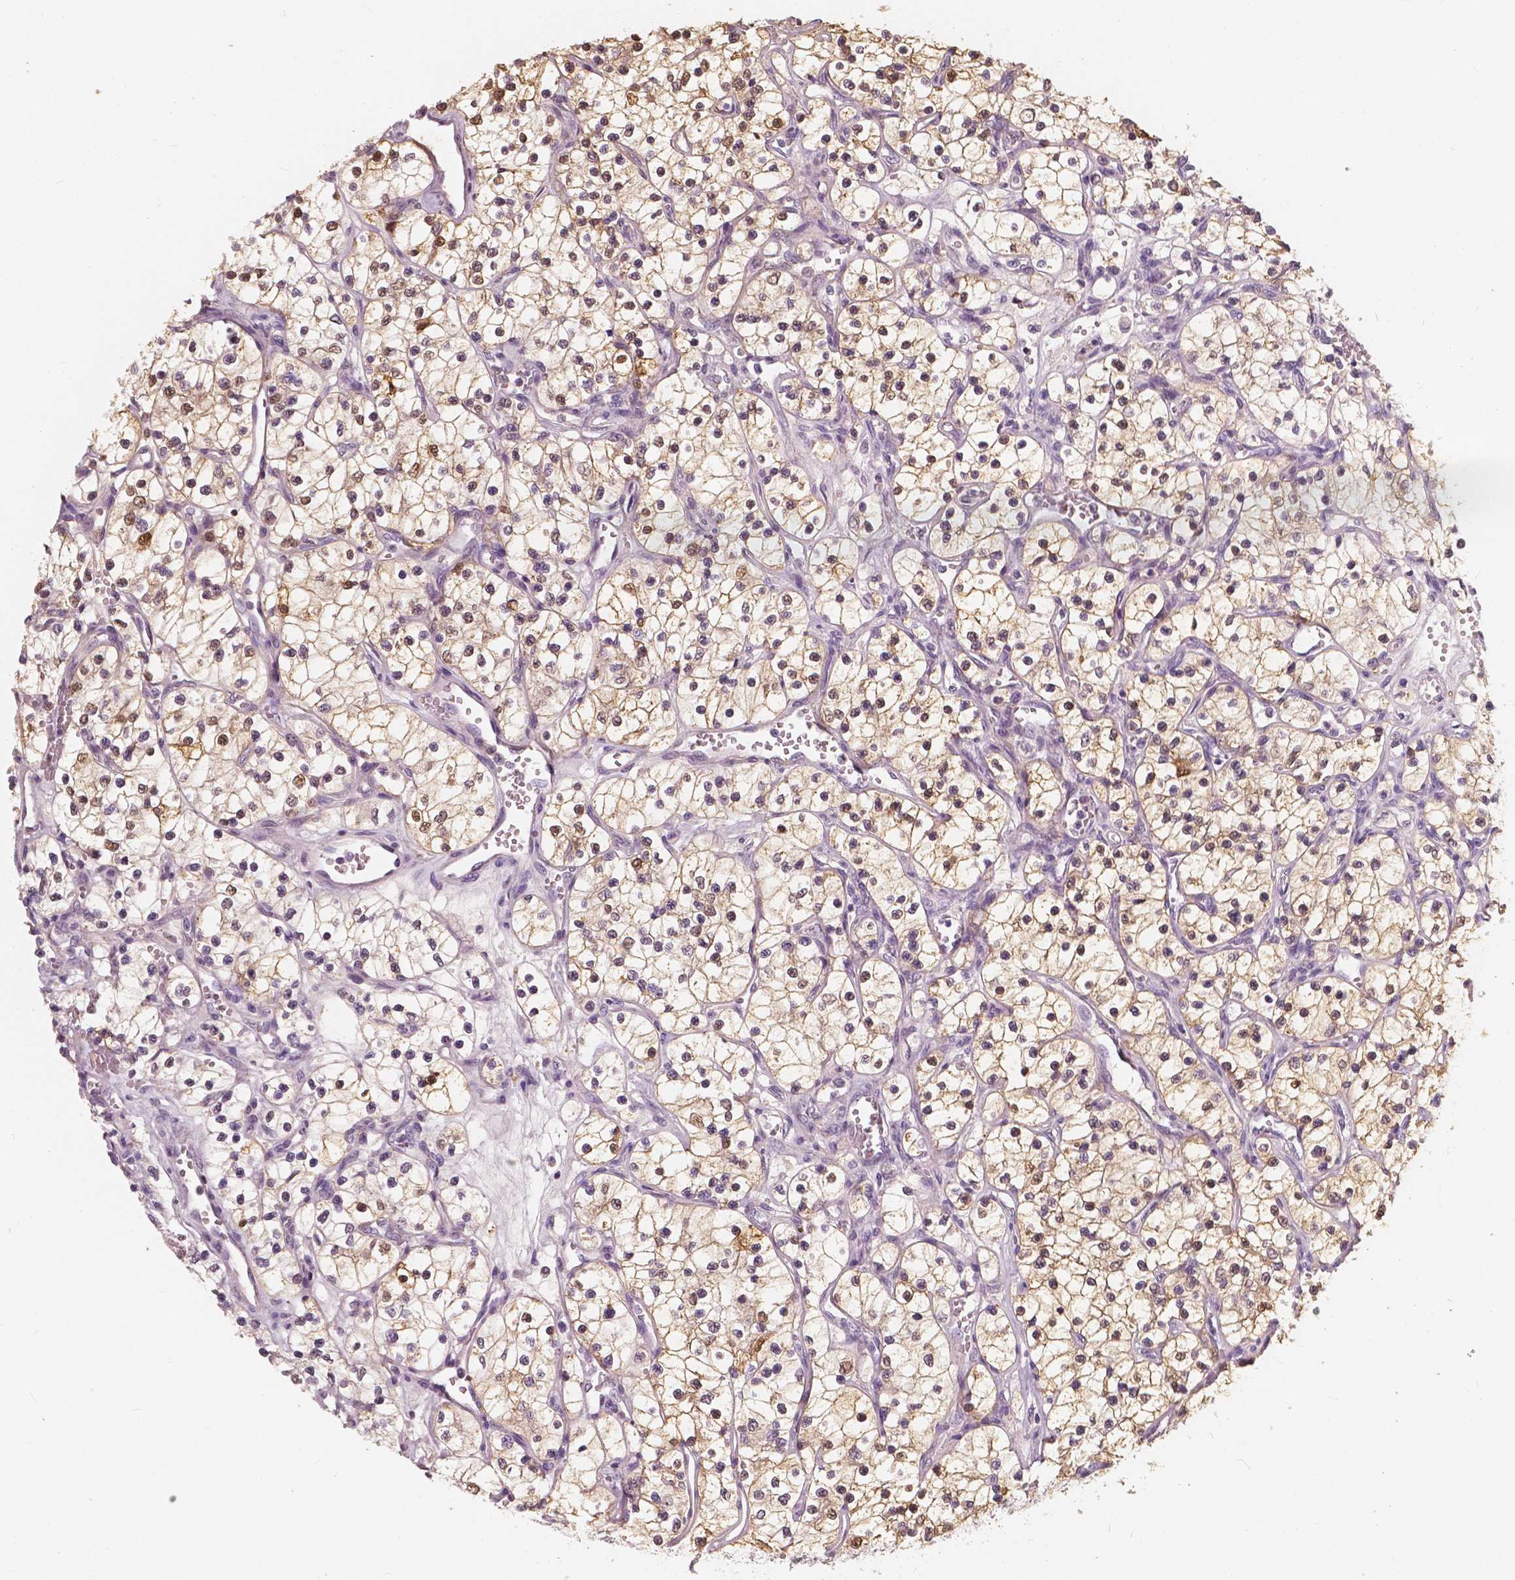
{"staining": {"intensity": "moderate", "quantity": "25%-75%", "location": "cytoplasmic/membranous,nuclear"}, "tissue": "renal cancer", "cell_type": "Tumor cells", "image_type": "cancer", "snomed": [{"axis": "morphology", "description": "Adenocarcinoma, NOS"}, {"axis": "topography", "description": "Kidney"}], "caption": "Human renal cancer stained with a protein marker reveals moderate staining in tumor cells.", "gene": "SAT2", "patient": {"sex": "female", "age": 69}}